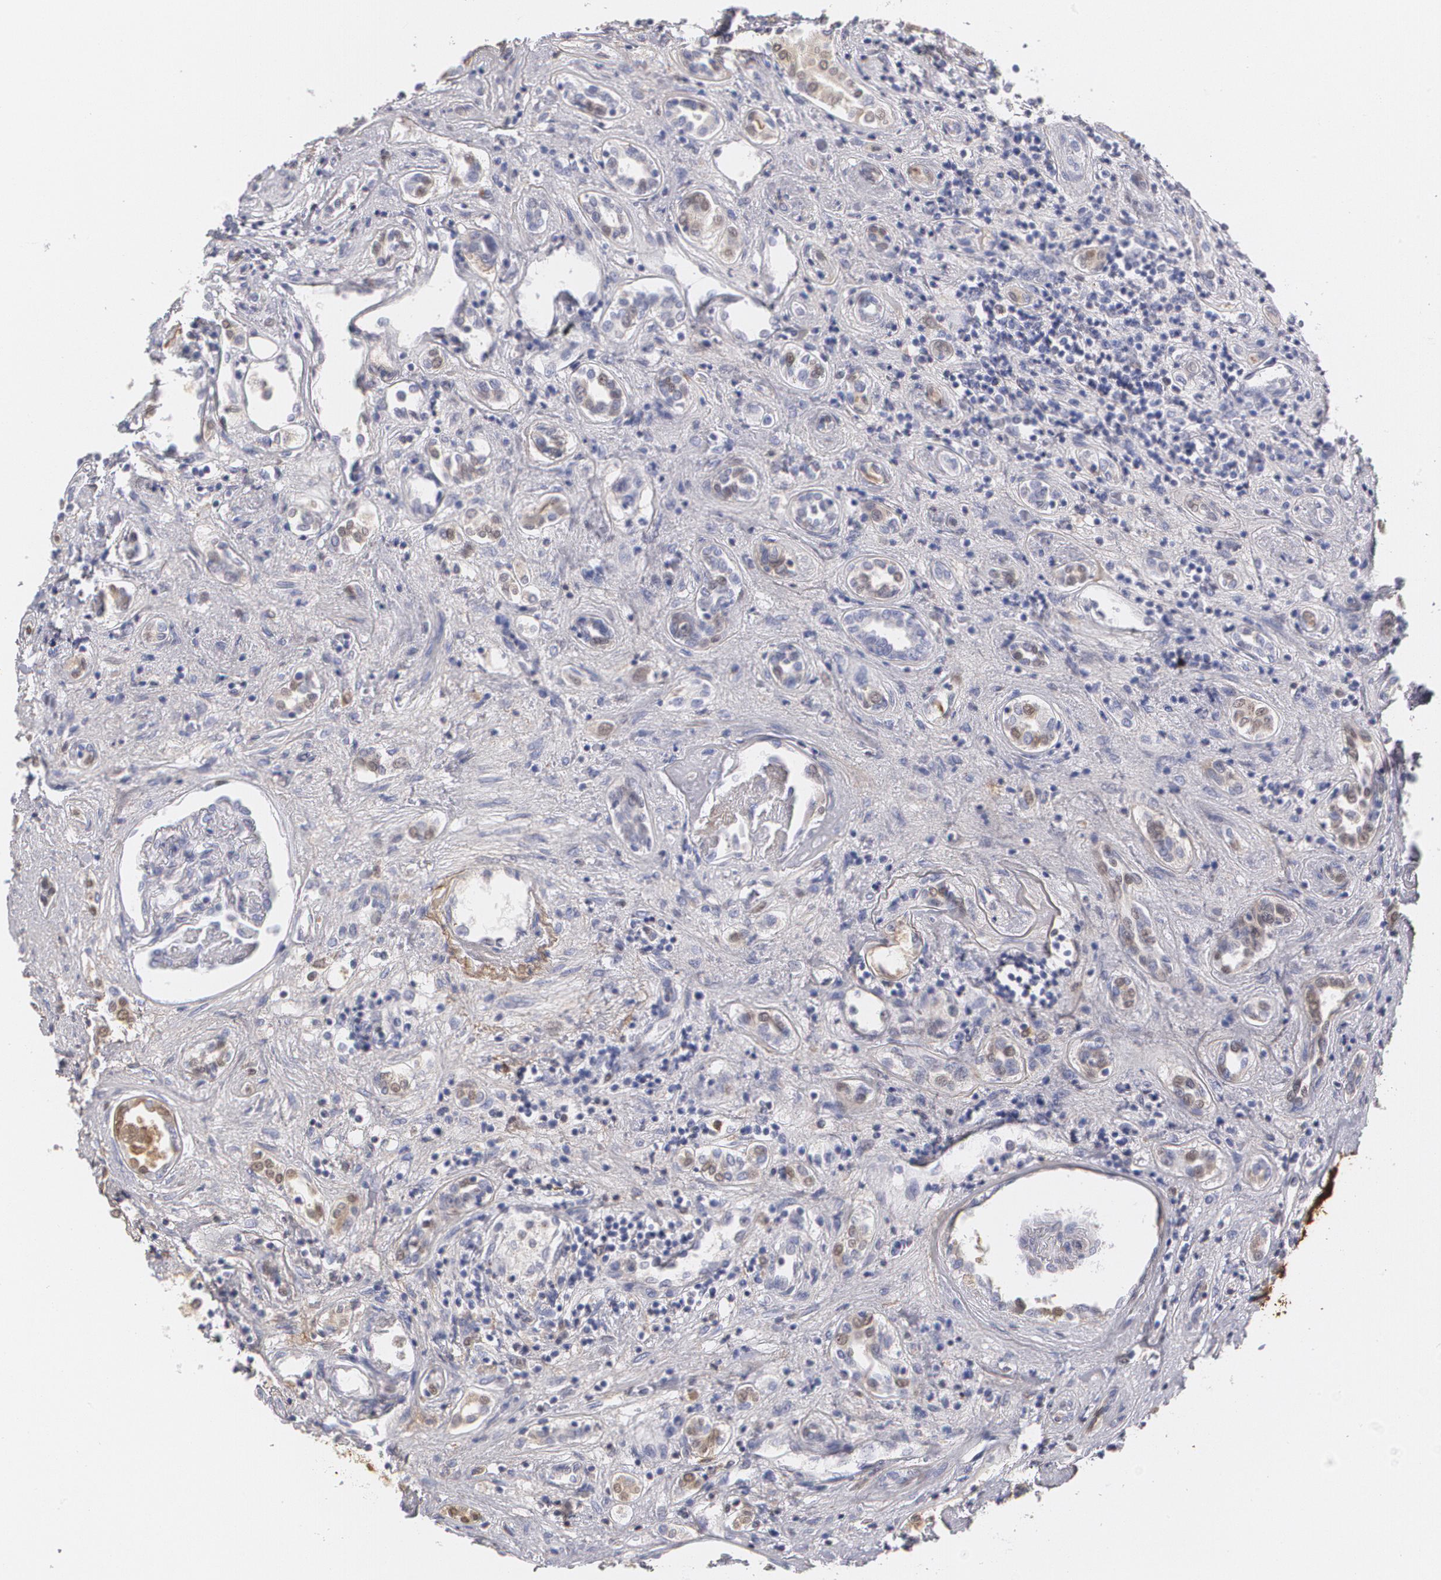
{"staining": {"intensity": "weak", "quantity": "<25%", "location": "nuclear"}, "tissue": "renal cancer", "cell_type": "Tumor cells", "image_type": "cancer", "snomed": [{"axis": "morphology", "description": "Adenocarcinoma, NOS"}, {"axis": "topography", "description": "Kidney"}], "caption": "A high-resolution image shows immunohistochemistry (IHC) staining of renal adenocarcinoma, which exhibits no significant expression in tumor cells. (Stains: DAB (3,3'-diaminobenzidine) immunohistochemistry with hematoxylin counter stain, Microscopy: brightfield microscopy at high magnification).", "gene": "SERPINA1", "patient": {"sex": "male", "age": 57}}